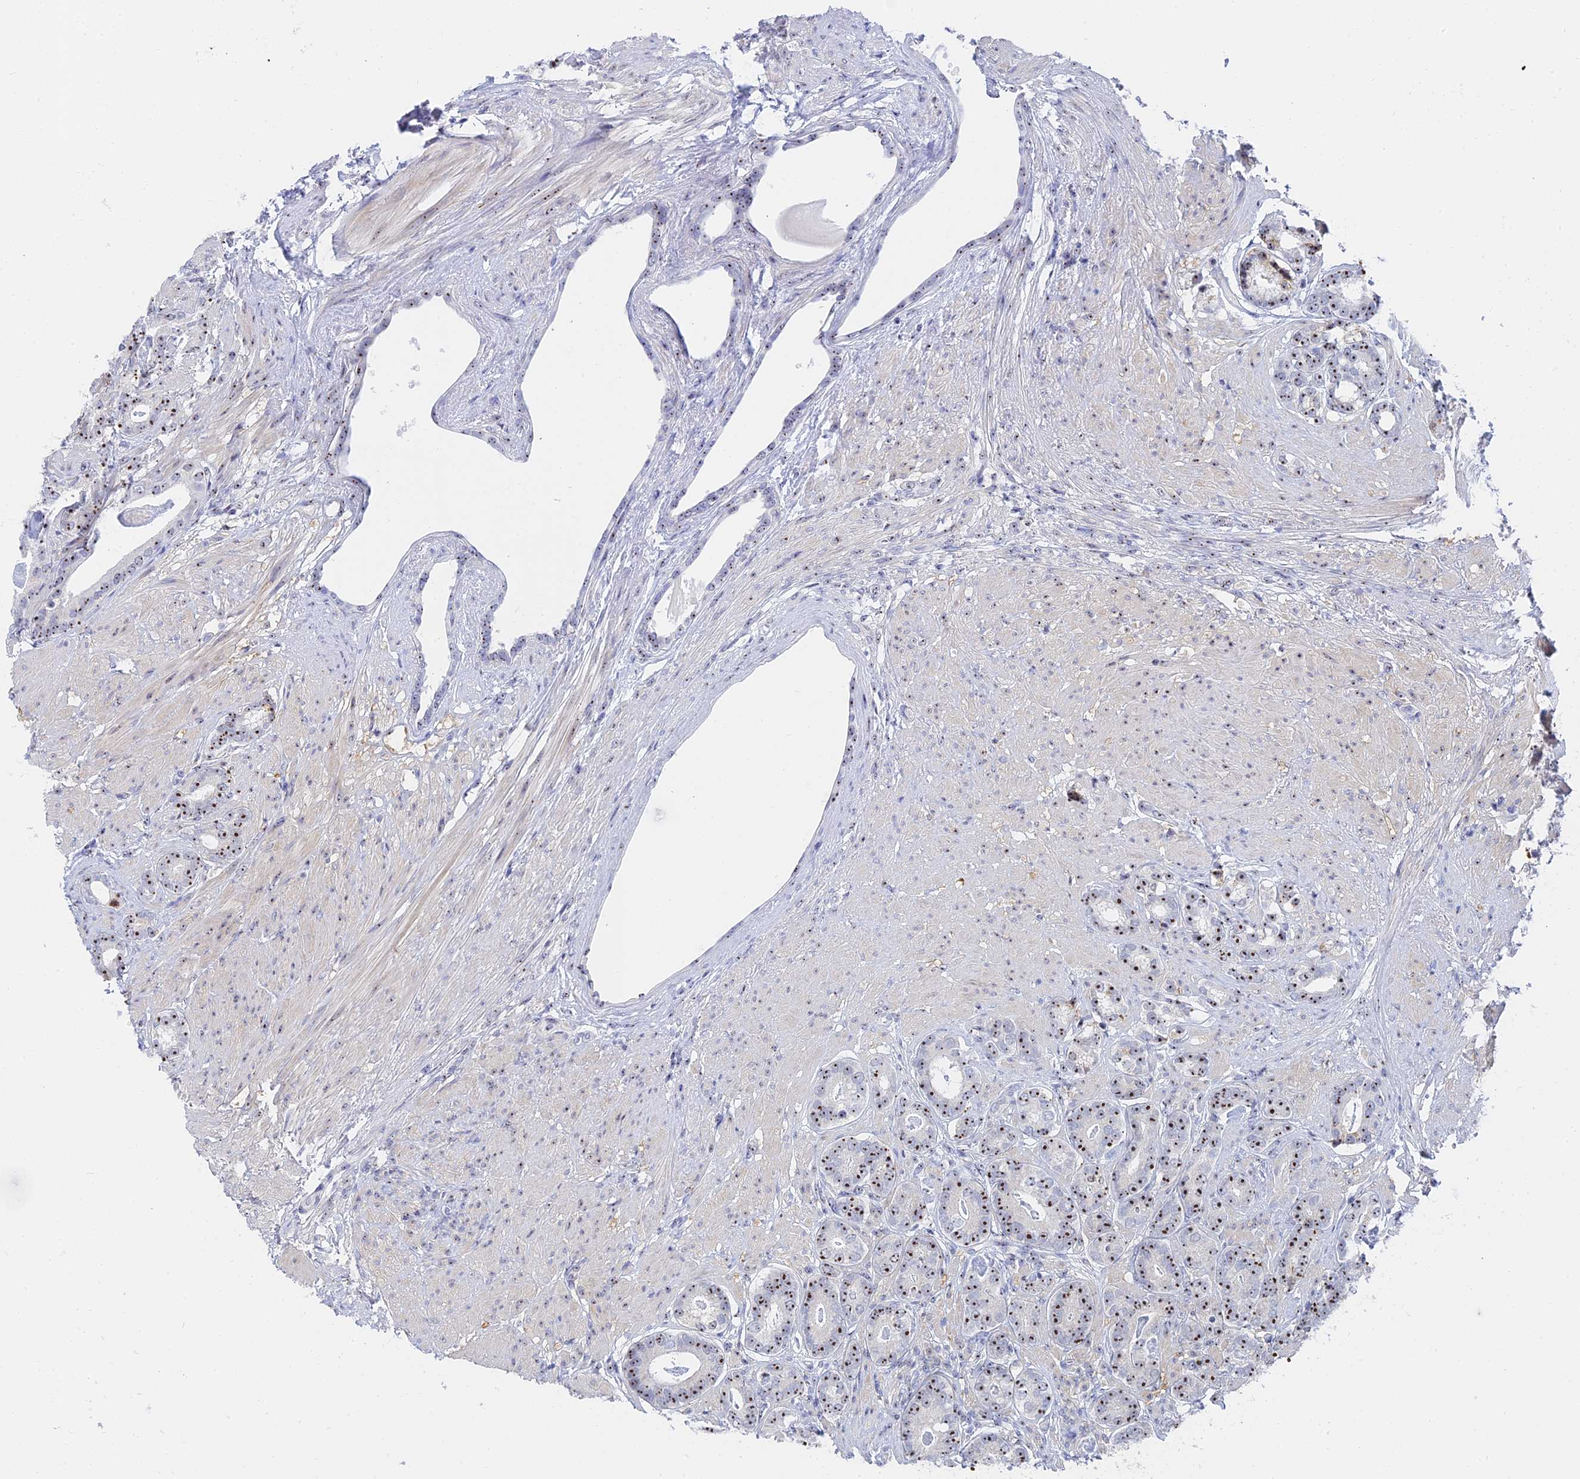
{"staining": {"intensity": "strong", "quantity": "25%-75%", "location": "nuclear"}, "tissue": "prostate cancer", "cell_type": "Tumor cells", "image_type": "cancer", "snomed": [{"axis": "morphology", "description": "Adenocarcinoma, Low grade"}, {"axis": "topography", "description": "Prostate"}], "caption": "High-magnification brightfield microscopy of prostate cancer stained with DAB (brown) and counterstained with hematoxylin (blue). tumor cells exhibit strong nuclear staining is identified in about25%-75% of cells.", "gene": "RSL1D1", "patient": {"sex": "male", "age": 71}}